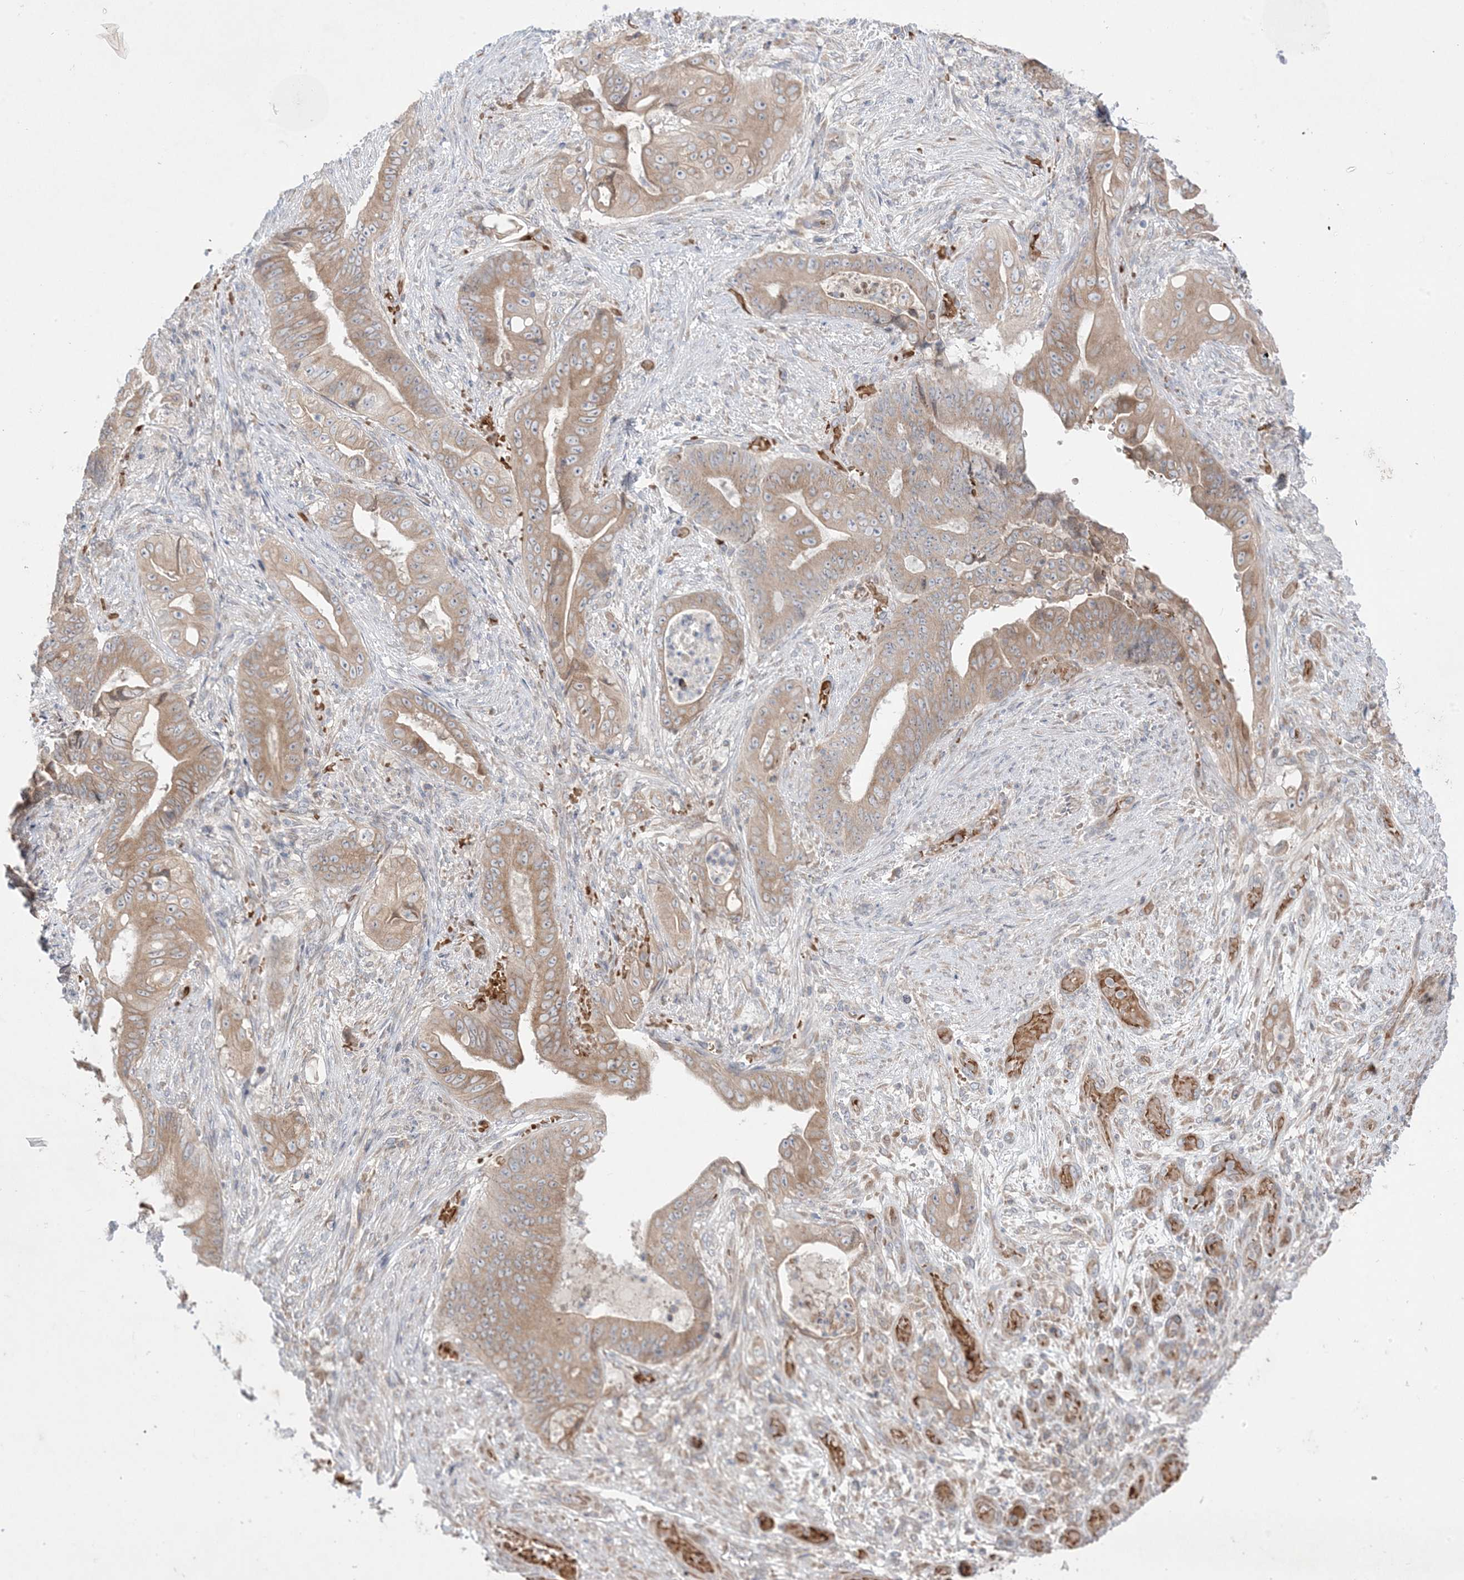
{"staining": {"intensity": "moderate", "quantity": ">75%", "location": "cytoplasmic/membranous"}, "tissue": "stomach cancer", "cell_type": "Tumor cells", "image_type": "cancer", "snomed": [{"axis": "morphology", "description": "Adenocarcinoma, NOS"}, {"axis": "topography", "description": "Stomach"}], "caption": "Approximately >75% of tumor cells in human stomach cancer (adenocarcinoma) show moderate cytoplasmic/membranous protein positivity as visualized by brown immunohistochemical staining.", "gene": "MMGT1", "patient": {"sex": "female", "age": 73}}